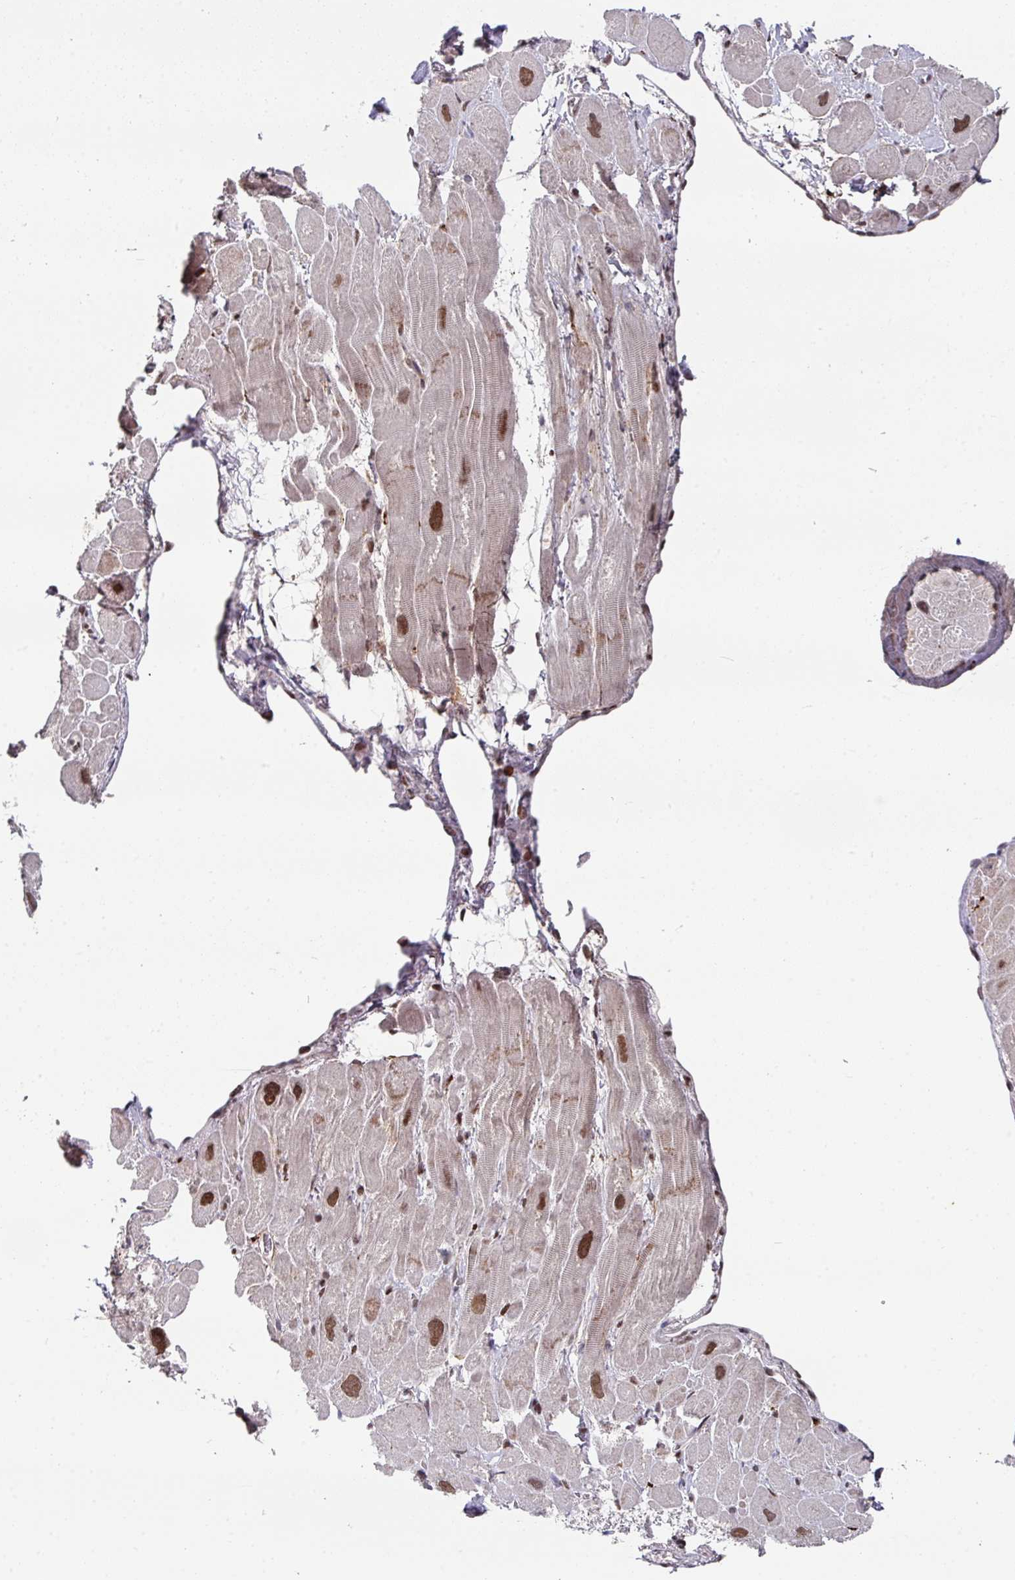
{"staining": {"intensity": "moderate", "quantity": "25%-75%", "location": "cytoplasmic/membranous,nuclear"}, "tissue": "heart muscle", "cell_type": "Cardiomyocytes", "image_type": "normal", "snomed": [{"axis": "morphology", "description": "Normal tissue, NOS"}, {"axis": "topography", "description": "Heart"}], "caption": "A high-resolution image shows immunohistochemistry staining of normal heart muscle, which reveals moderate cytoplasmic/membranous,nuclear expression in about 25%-75% of cardiomyocytes. The staining was performed using DAB (3,3'-diaminobenzidine), with brown indicating positive protein expression. Nuclei are stained blue with hematoxylin.", "gene": "CBX7", "patient": {"sex": "male", "age": 49}}